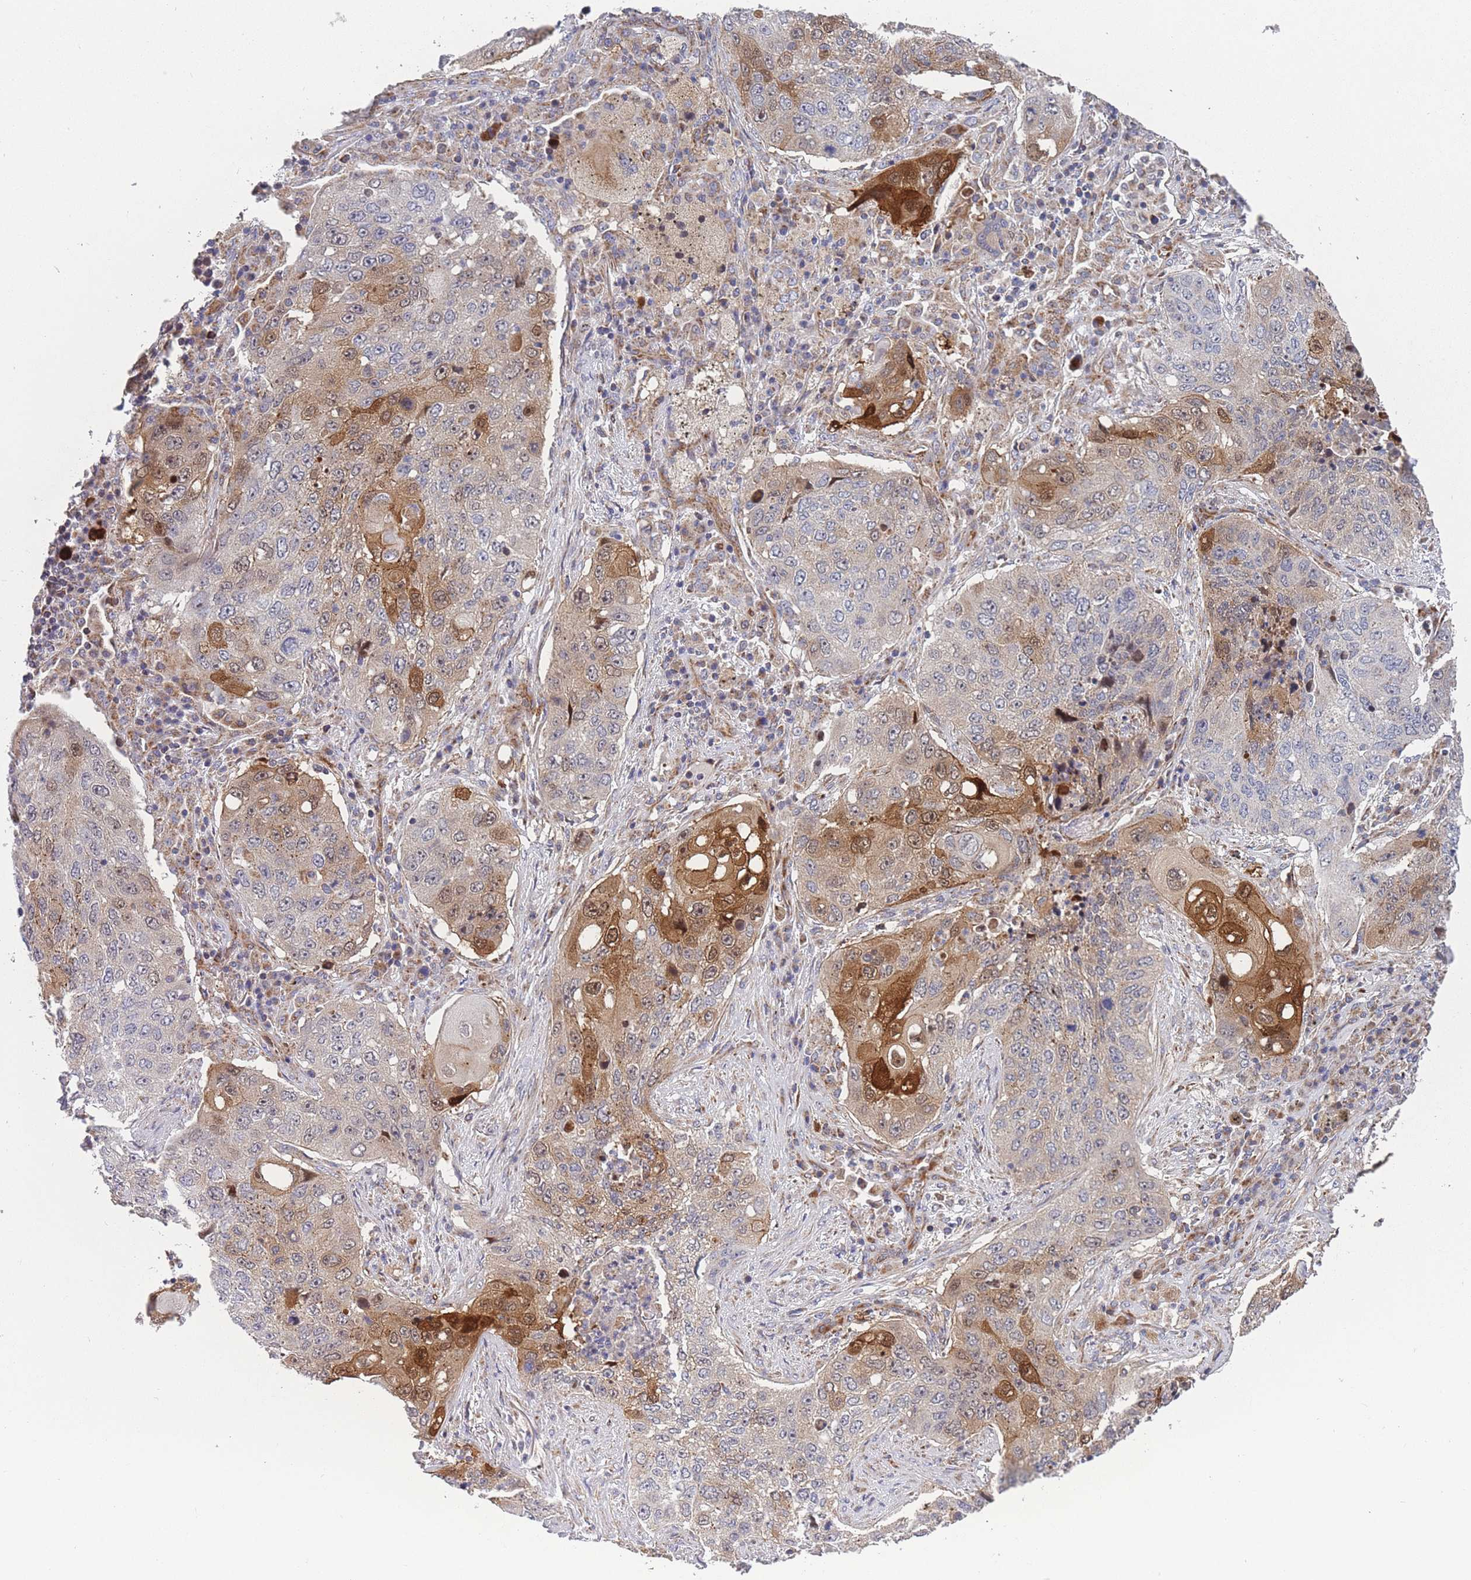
{"staining": {"intensity": "strong", "quantity": "<25%", "location": "cytoplasmic/membranous,nuclear"}, "tissue": "lung cancer", "cell_type": "Tumor cells", "image_type": "cancer", "snomed": [{"axis": "morphology", "description": "Squamous cell carcinoma, NOS"}, {"axis": "topography", "description": "Lung"}], "caption": "Immunohistochemical staining of squamous cell carcinoma (lung) reveals medium levels of strong cytoplasmic/membranous and nuclear staining in approximately <25% of tumor cells.", "gene": "MTRES1", "patient": {"sex": "female", "age": 63}}